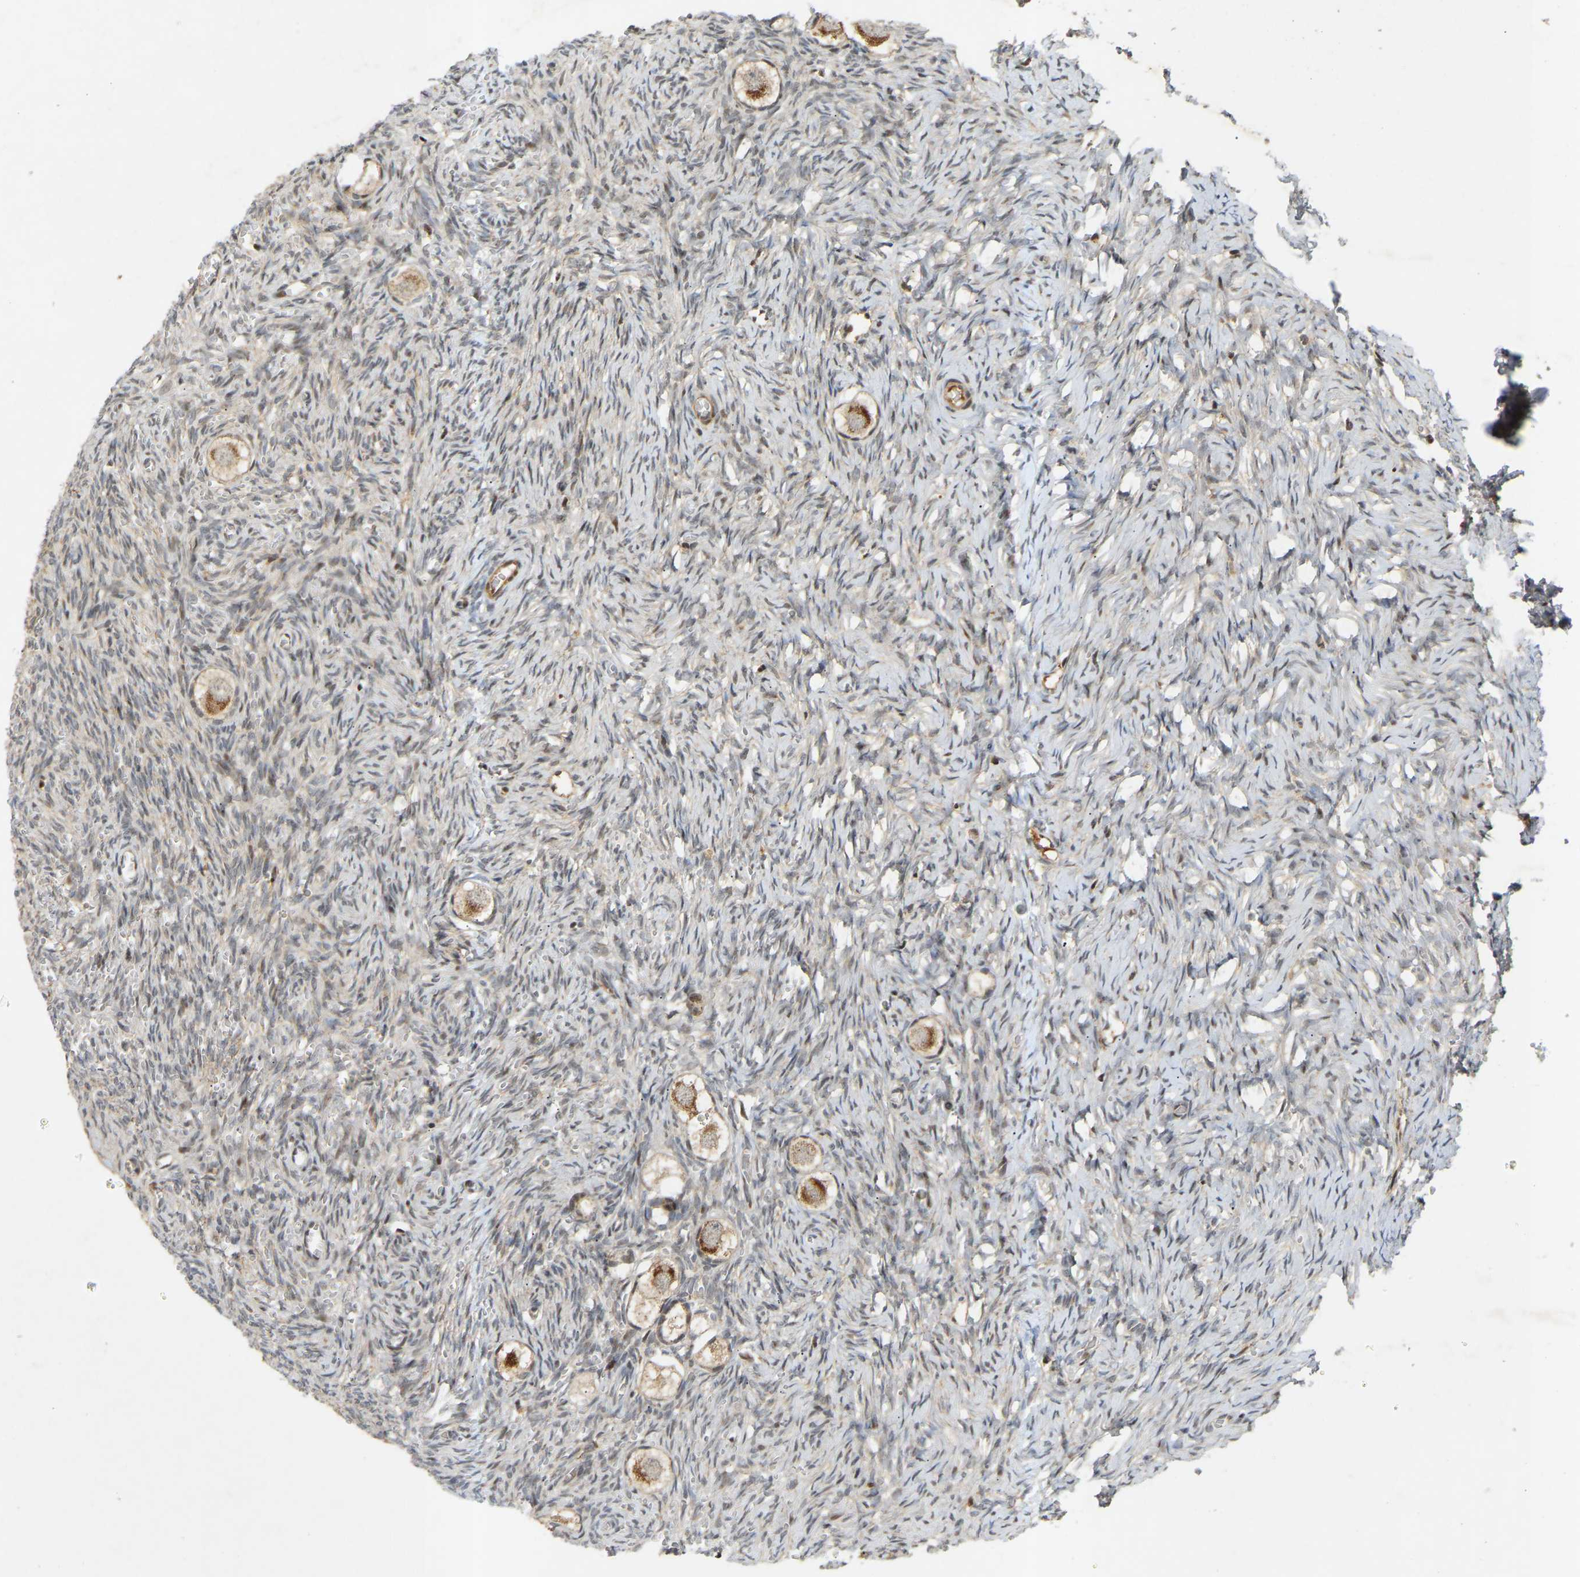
{"staining": {"intensity": "strong", "quantity": ">75%", "location": "cytoplasmic/membranous"}, "tissue": "ovary", "cell_type": "Follicle cells", "image_type": "normal", "snomed": [{"axis": "morphology", "description": "Normal tissue, NOS"}, {"axis": "topography", "description": "Ovary"}], "caption": "Brown immunohistochemical staining in normal ovary exhibits strong cytoplasmic/membranous staining in about >75% of follicle cells.", "gene": "ATP5MF", "patient": {"sex": "female", "age": 27}}